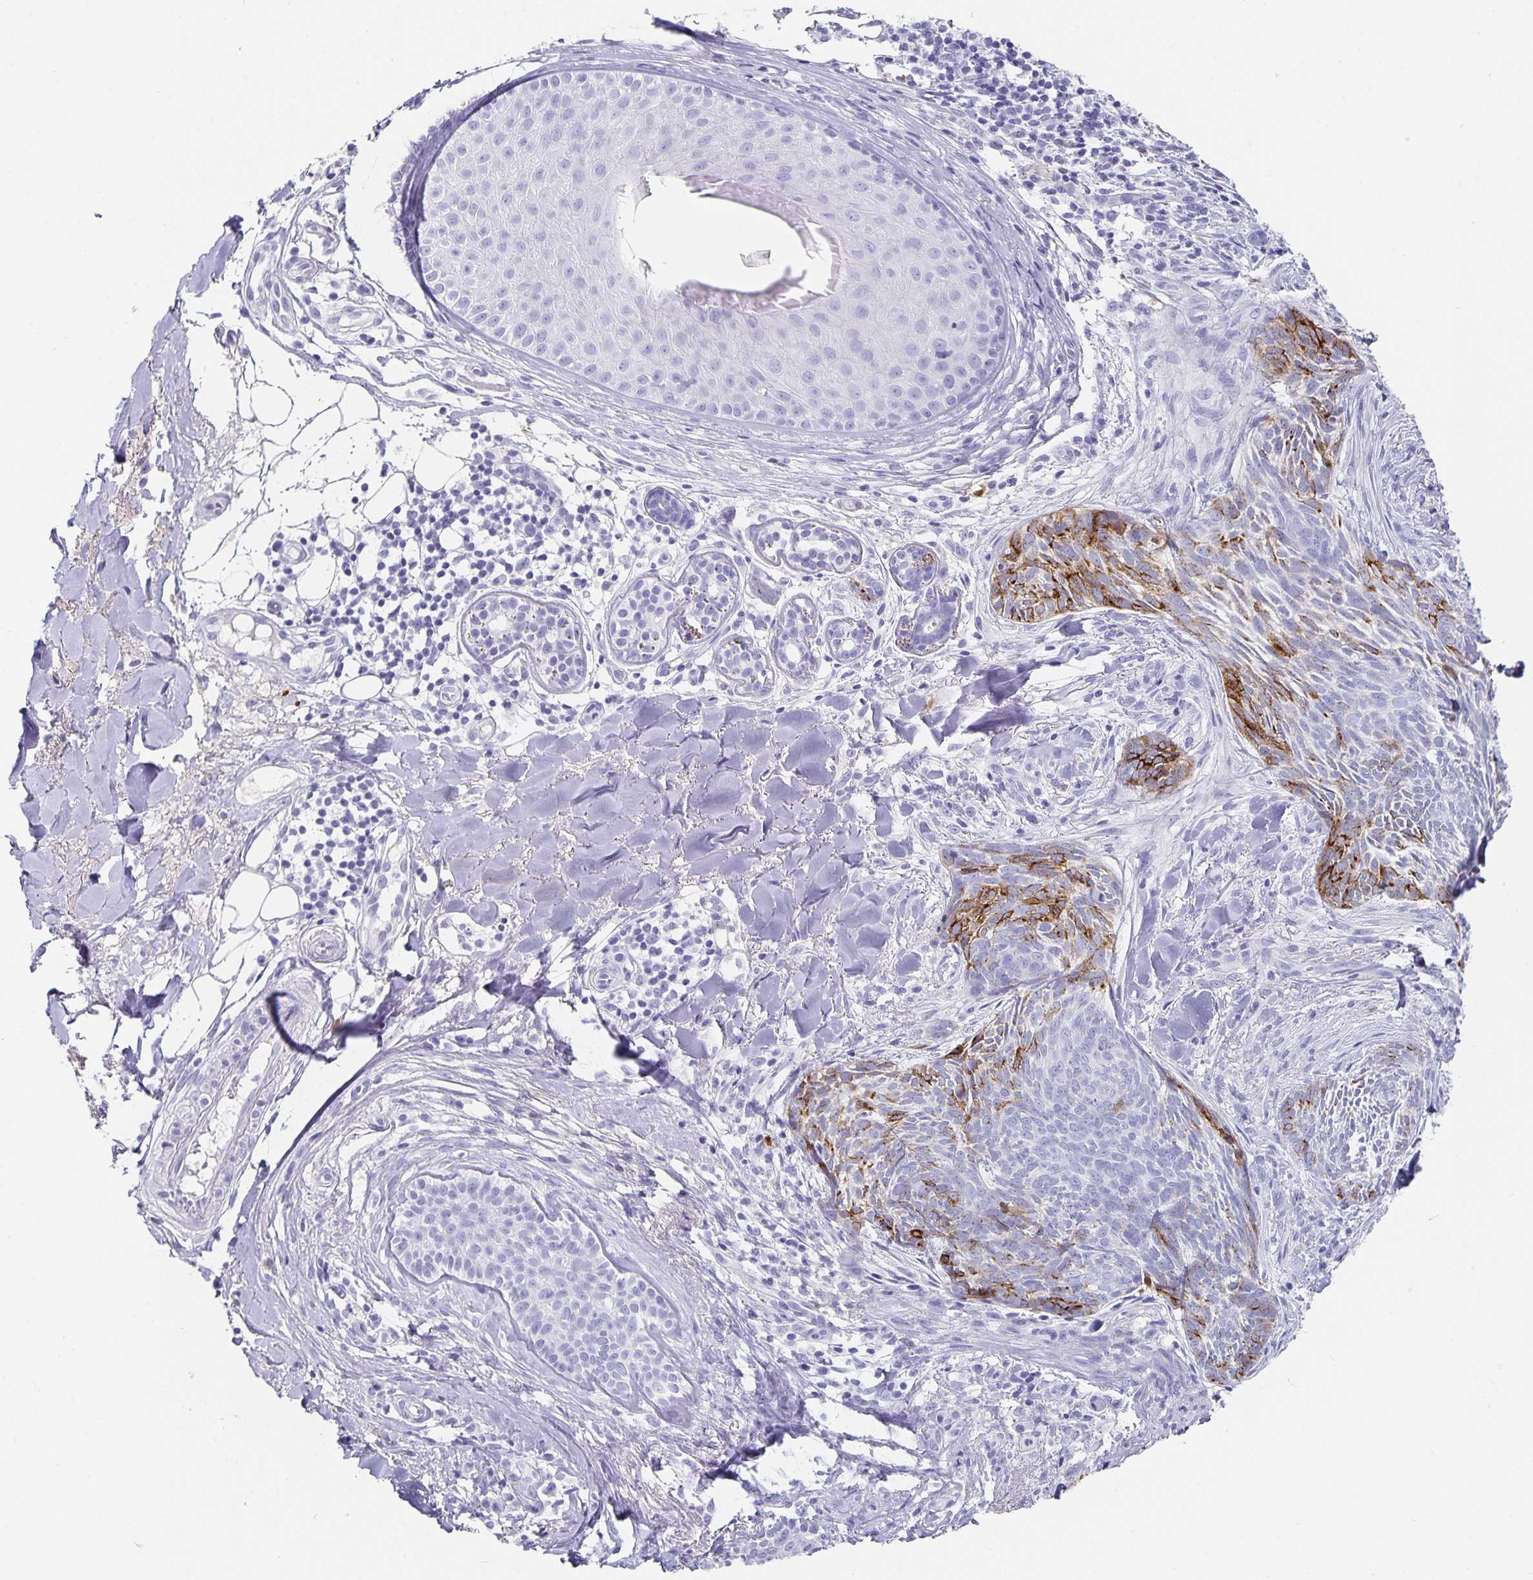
{"staining": {"intensity": "moderate", "quantity": "25%-75%", "location": "cytoplasmic/membranous"}, "tissue": "skin cancer", "cell_type": "Tumor cells", "image_type": "cancer", "snomed": [{"axis": "morphology", "description": "Basal cell carcinoma"}, {"axis": "topography", "description": "Skin"}], "caption": "Immunohistochemistry (IHC) (DAB (3,3'-diaminobenzidine)) staining of basal cell carcinoma (skin) shows moderate cytoplasmic/membranous protein staining in approximately 25%-75% of tumor cells.", "gene": "CHGA", "patient": {"sex": "female", "age": 93}}